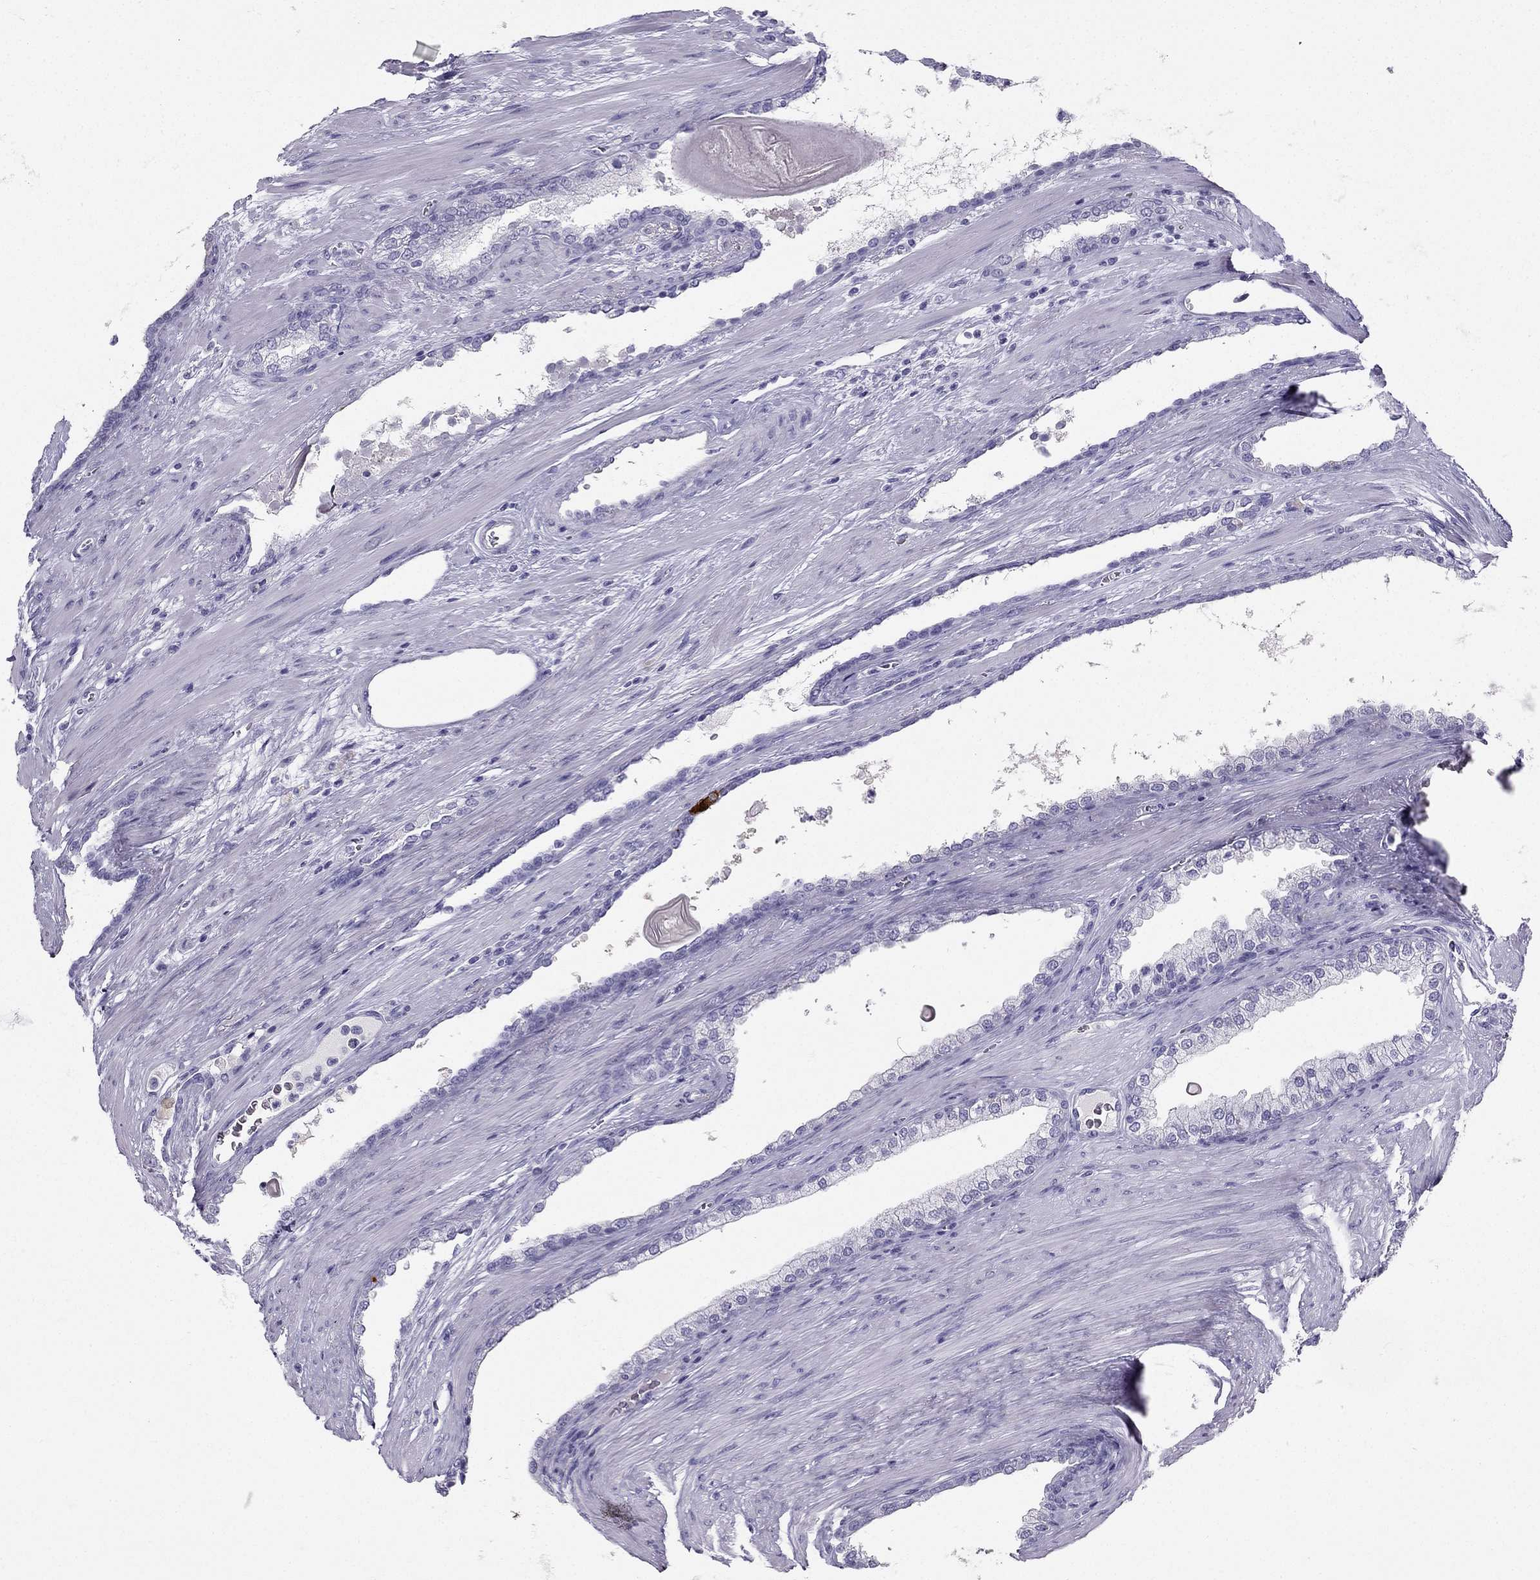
{"staining": {"intensity": "negative", "quantity": "none", "location": "none"}, "tissue": "prostate cancer", "cell_type": "Tumor cells", "image_type": "cancer", "snomed": [{"axis": "morphology", "description": "Adenocarcinoma, NOS"}, {"axis": "topography", "description": "Prostate"}], "caption": "High power microscopy photomicrograph of an immunohistochemistry (IHC) micrograph of prostate cancer, revealing no significant staining in tumor cells.", "gene": "TFF3", "patient": {"sex": "male", "age": 67}}